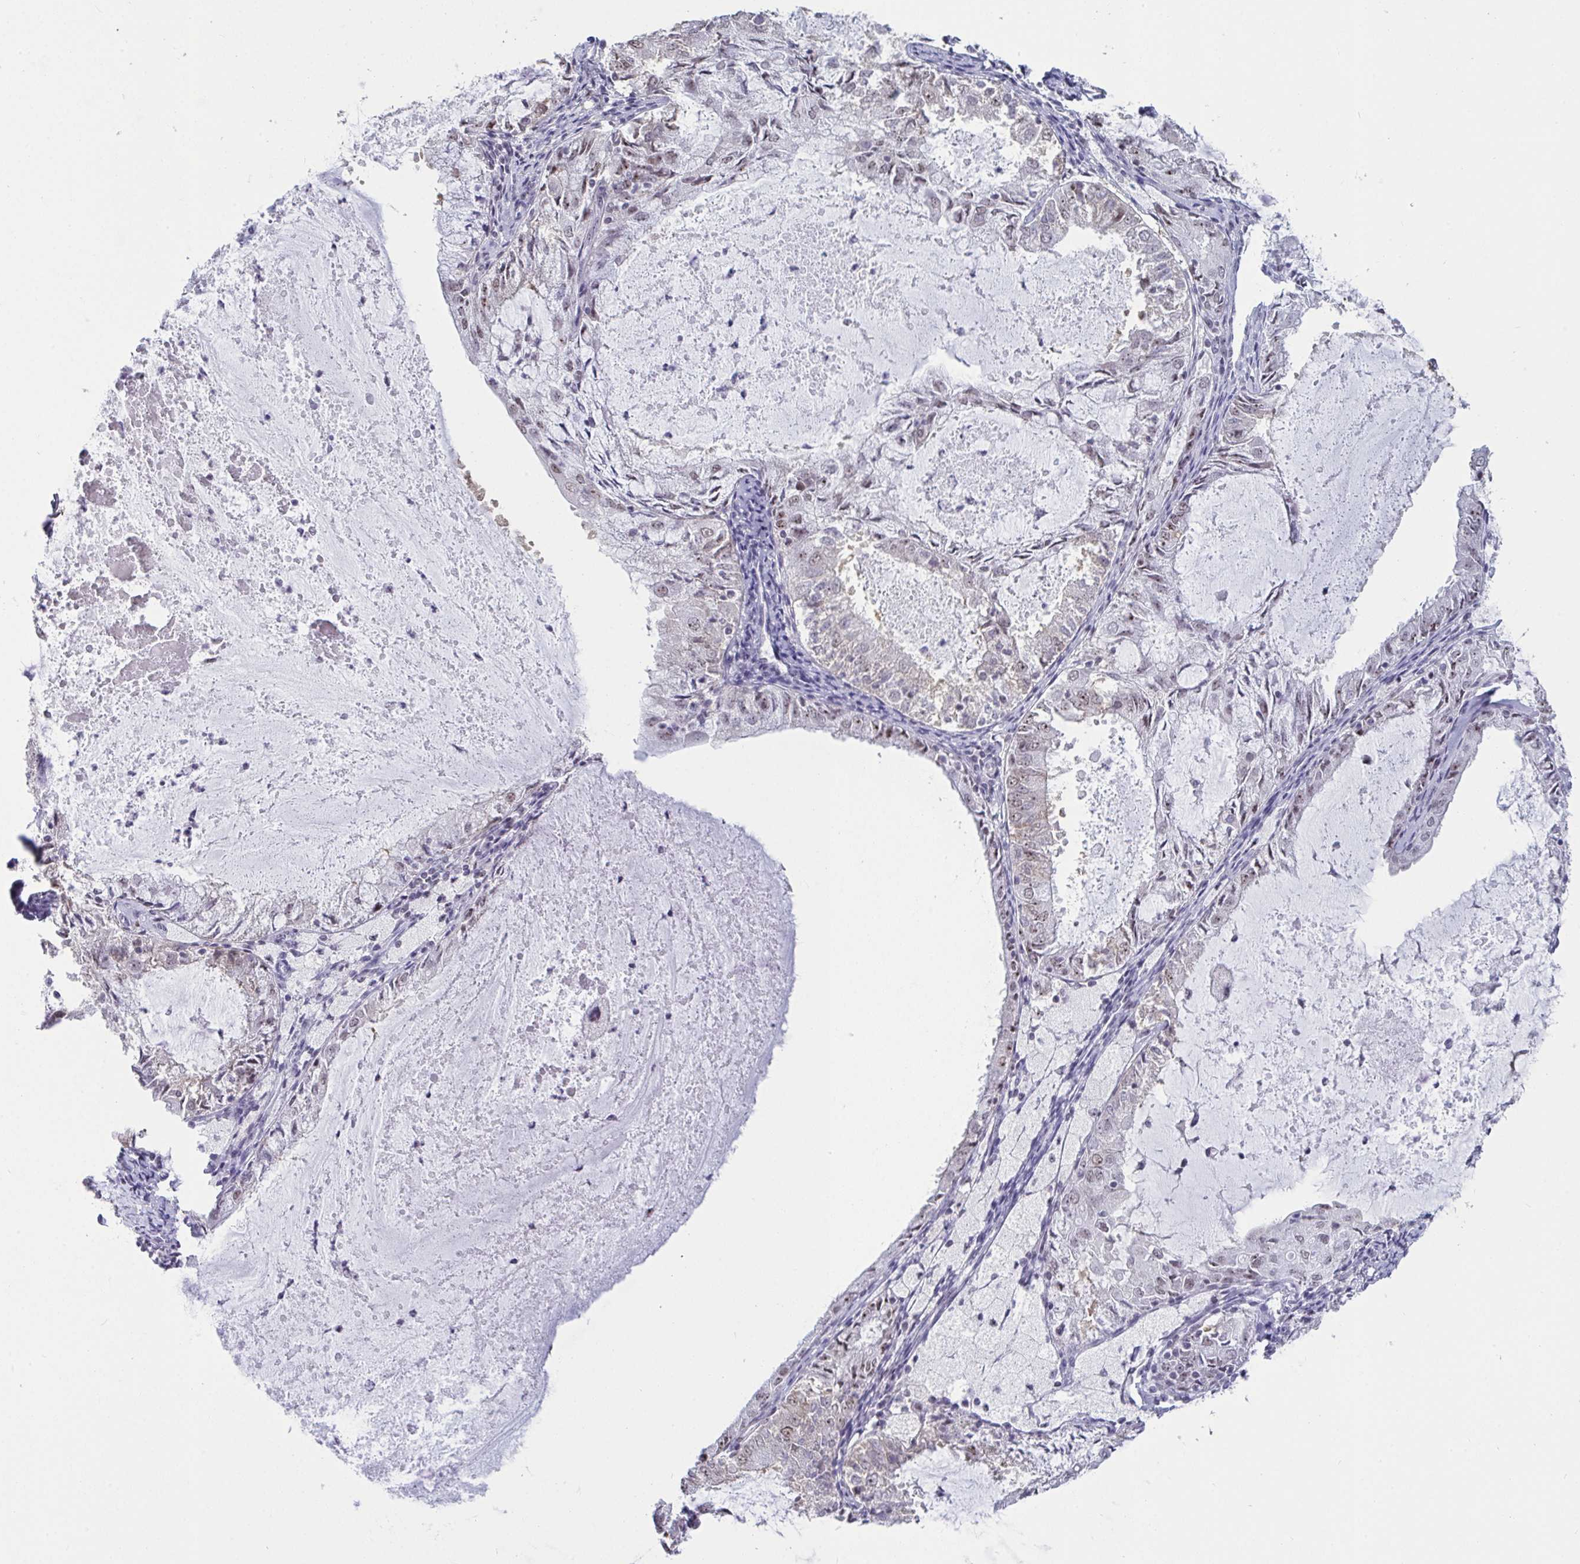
{"staining": {"intensity": "negative", "quantity": "none", "location": "none"}, "tissue": "endometrial cancer", "cell_type": "Tumor cells", "image_type": "cancer", "snomed": [{"axis": "morphology", "description": "Adenocarcinoma, NOS"}, {"axis": "topography", "description": "Endometrium"}], "caption": "The histopathology image reveals no significant expression in tumor cells of endometrial cancer. (Immunohistochemistry, brightfield microscopy, high magnification).", "gene": "SUPT16H", "patient": {"sex": "female", "age": 57}}